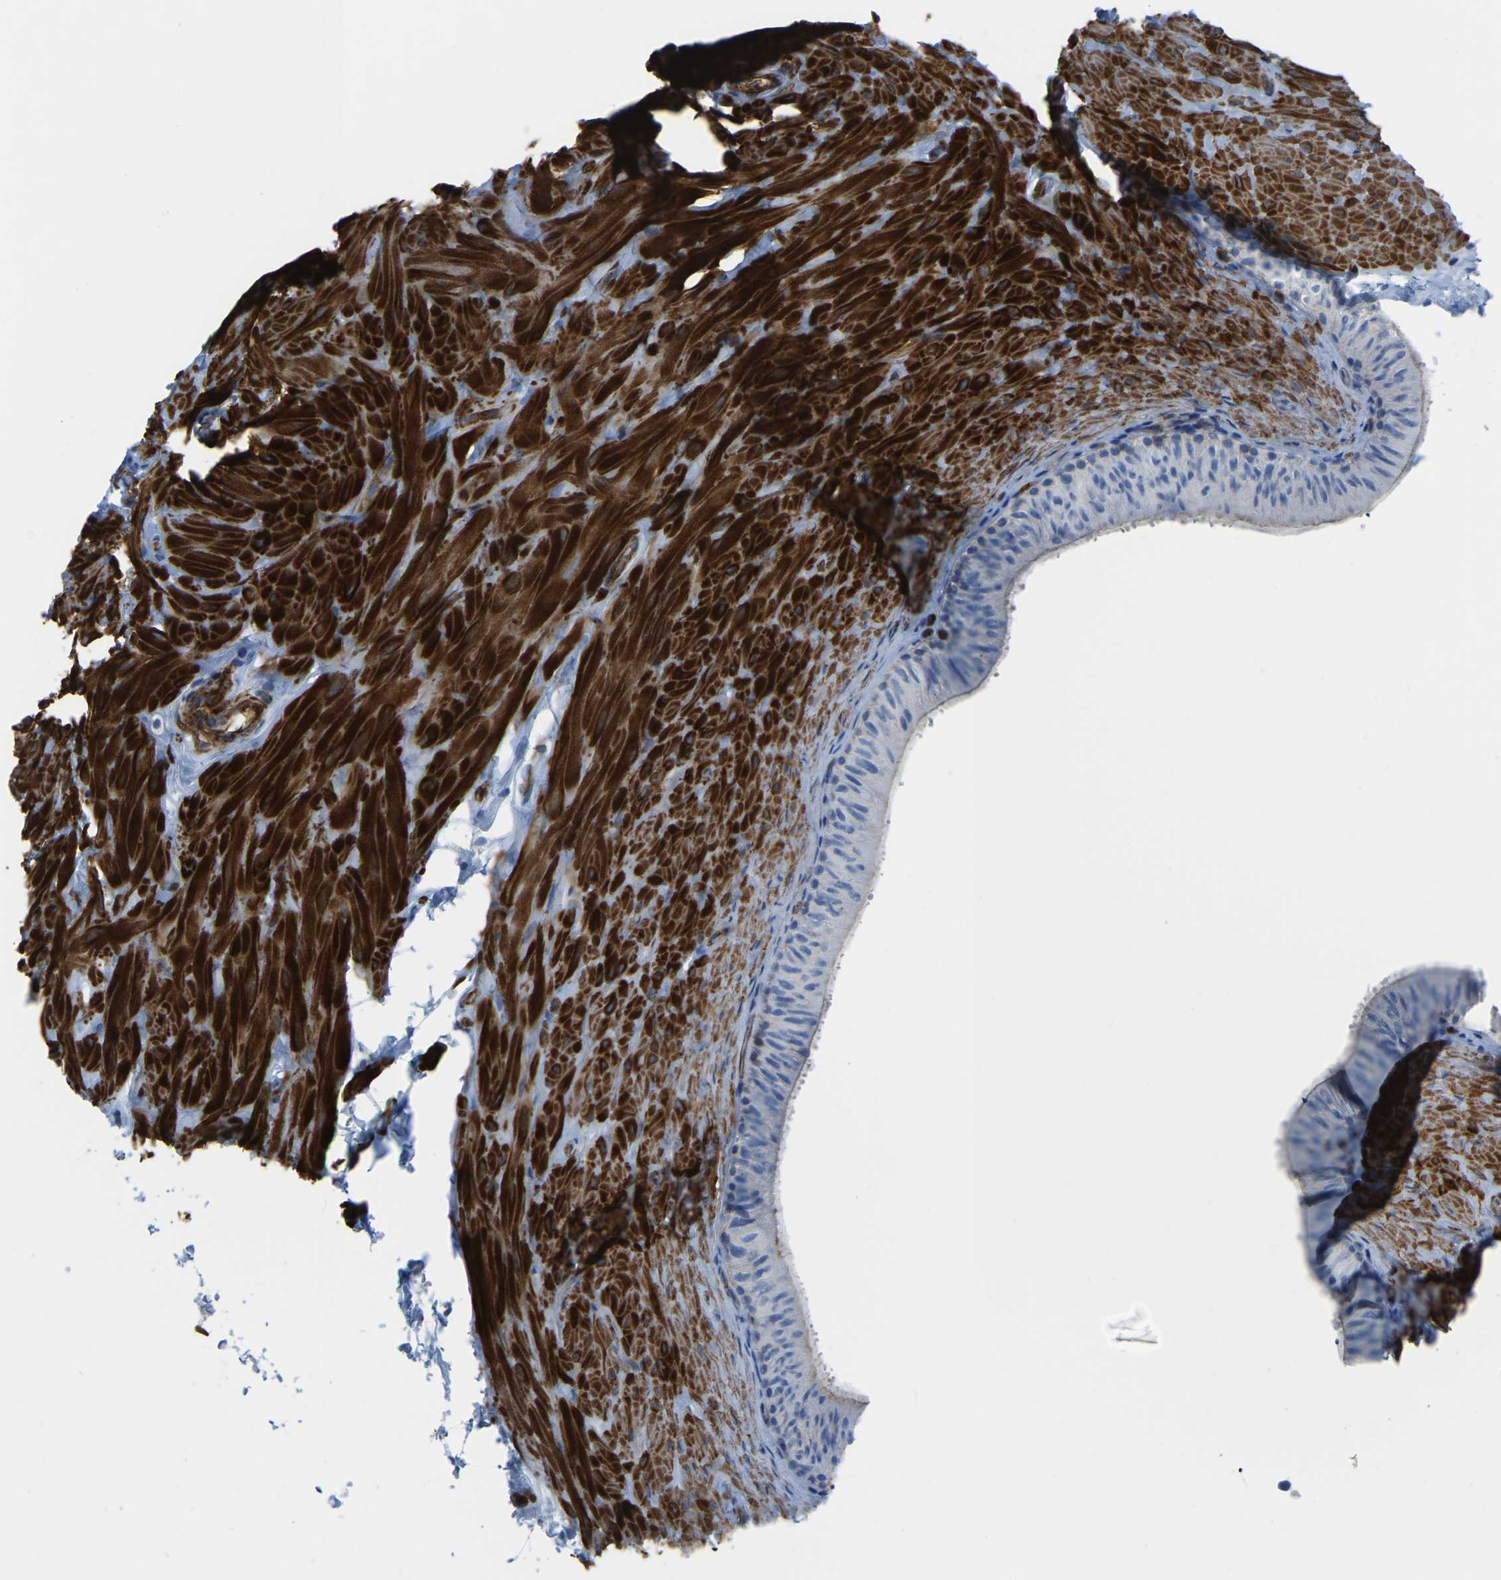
{"staining": {"intensity": "negative", "quantity": "none", "location": "none"}, "tissue": "epididymis", "cell_type": "Glandular cells", "image_type": "normal", "snomed": [{"axis": "morphology", "description": "Normal tissue, NOS"}, {"axis": "topography", "description": "Epididymis"}], "caption": "Immunohistochemistry histopathology image of benign epididymis stained for a protein (brown), which exhibits no positivity in glandular cells. (DAB IHC, high magnification).", "gene": "MYL3", "patient": {"sex": "male", "age": 34}}